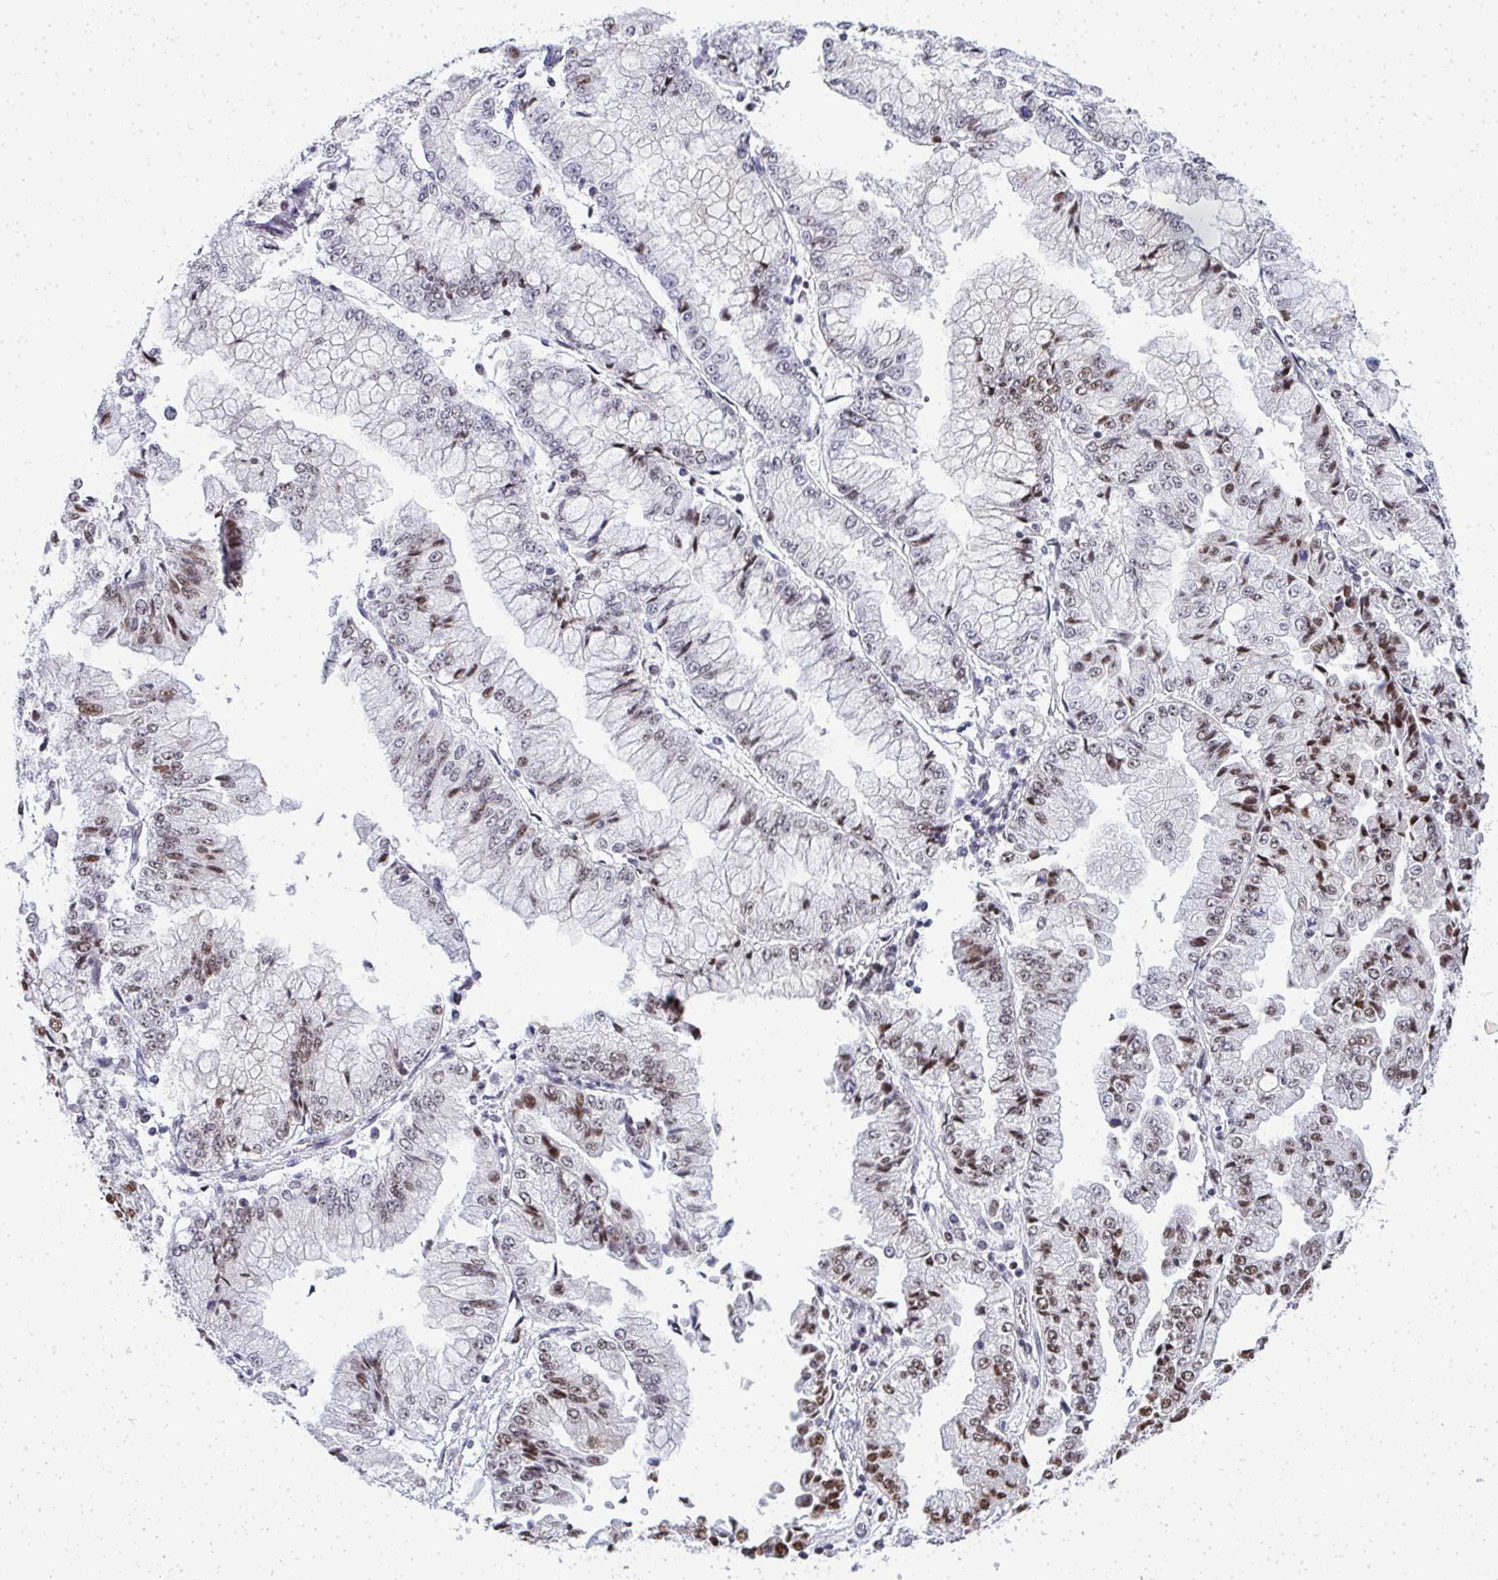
{"staining": {"intensity": "moderate", "quantity": "25%-75%", "location": "nuclear"}, "tissue": "stomach cancer", "cell_type": "Tumor cells", "image_type": "cancer", "snomed": [{"axis": "morphology", "description": "Adenocarcinoma, NOS"}, {"axis": "topography", "description": "Stomach, upper"}], "caption": "Stomach adenocarcinoma stained with DAB immunohistochemistry displays medium levels of moderate nuclear positivity in approximately 25%-75% of tumor cells.", "gene": "SIRT7", "patient": {"sex": "female", "age": 74}}